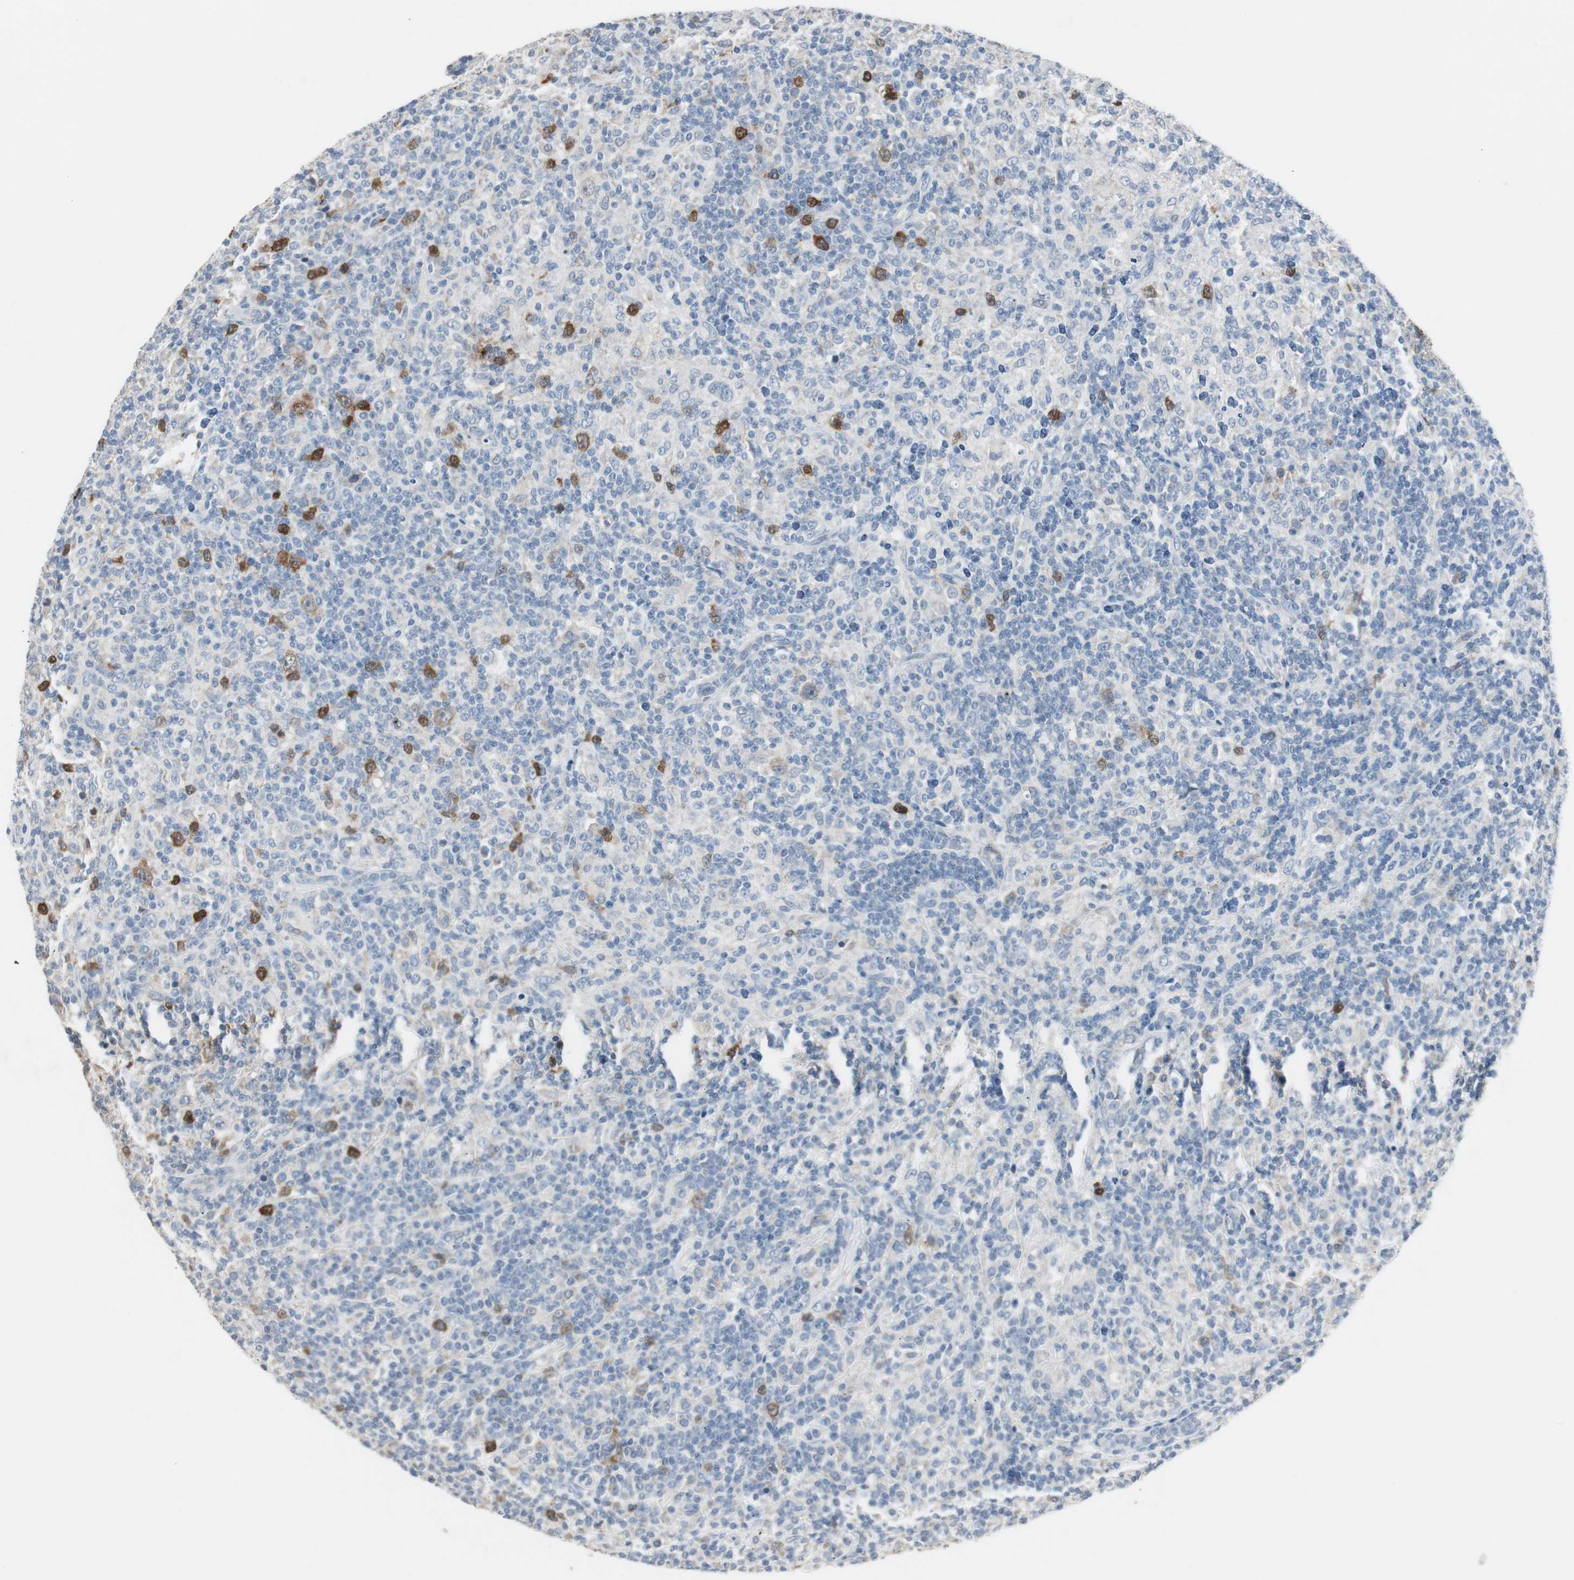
{"staining": {"intensity": "strong", "quantity": "<25%", "location": "cytoplasmic/membranous,nuclear"}, "tissue": "lymphoma", "cell_type": "Tumor cells", "image_type": "cancer", "snomed": [{"axis": "morphology", "description": "Hodgkin's disease, NOS"}, {"axis": "topography", "description": "Lymph node"}], "caption": "Immunohistochemical staining of human lymphoma demonstrates strong cytoplasmic/membranous and nuclear protein staining in about <25% of tumor cells.", "gene": "TK1", "patient": {"sex": "male", "age": 70}}